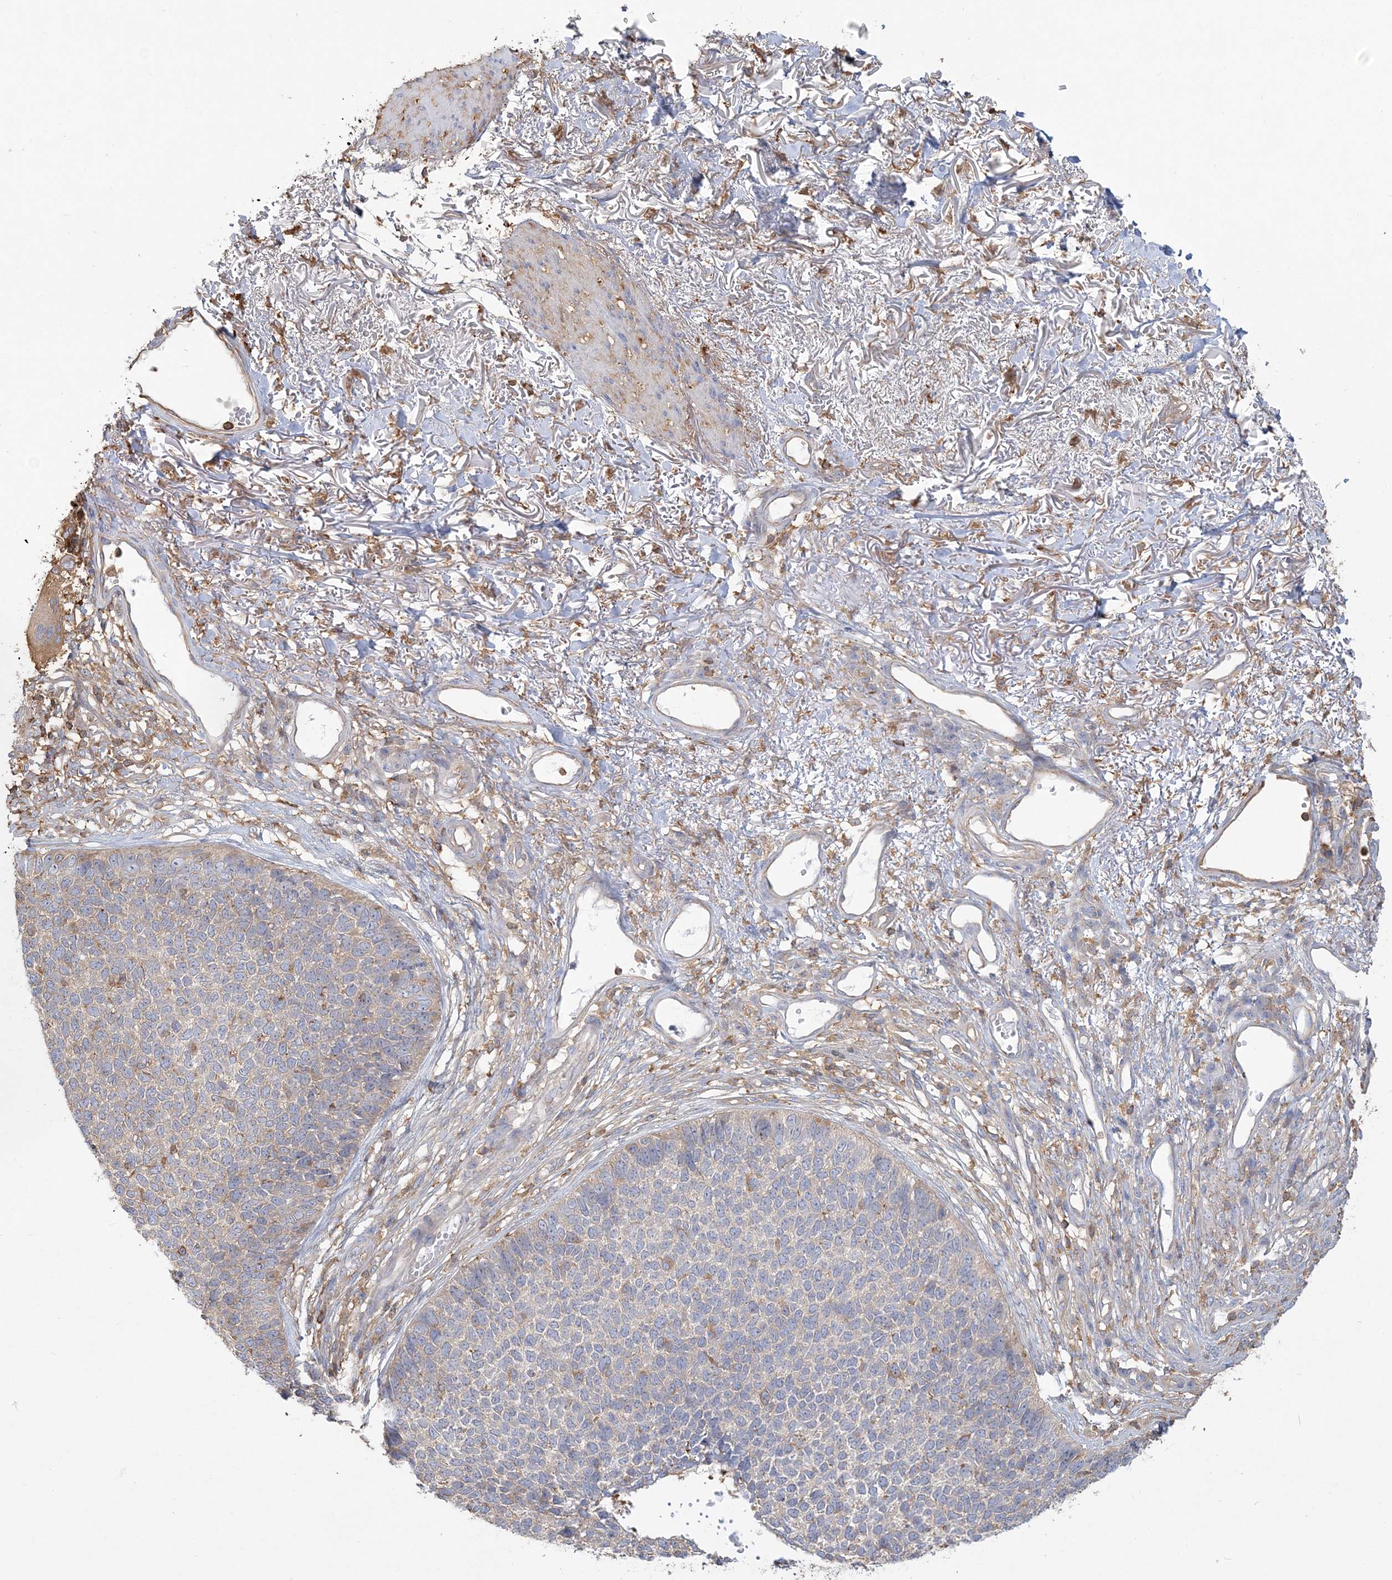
{"staining": {"intensity": "weak", "quantity": "<25%", "location": "cytoplasmic/membranous"}, "tissue": "skin cancer", "cell_type": "Tumor cells", "image_type": "cancer", "snomed": [{"axis": "morphology", "description": "Basal cell carcinoma"}, {"axis": "topography", "description": "Skin"}], "caption": "Skin basal cell carcinoma was stained to show a protein in brown. There is no significant positivity in tumor cells.", "gene": "ANKS1A", "patient": {"sex": "female", "age": 84}}